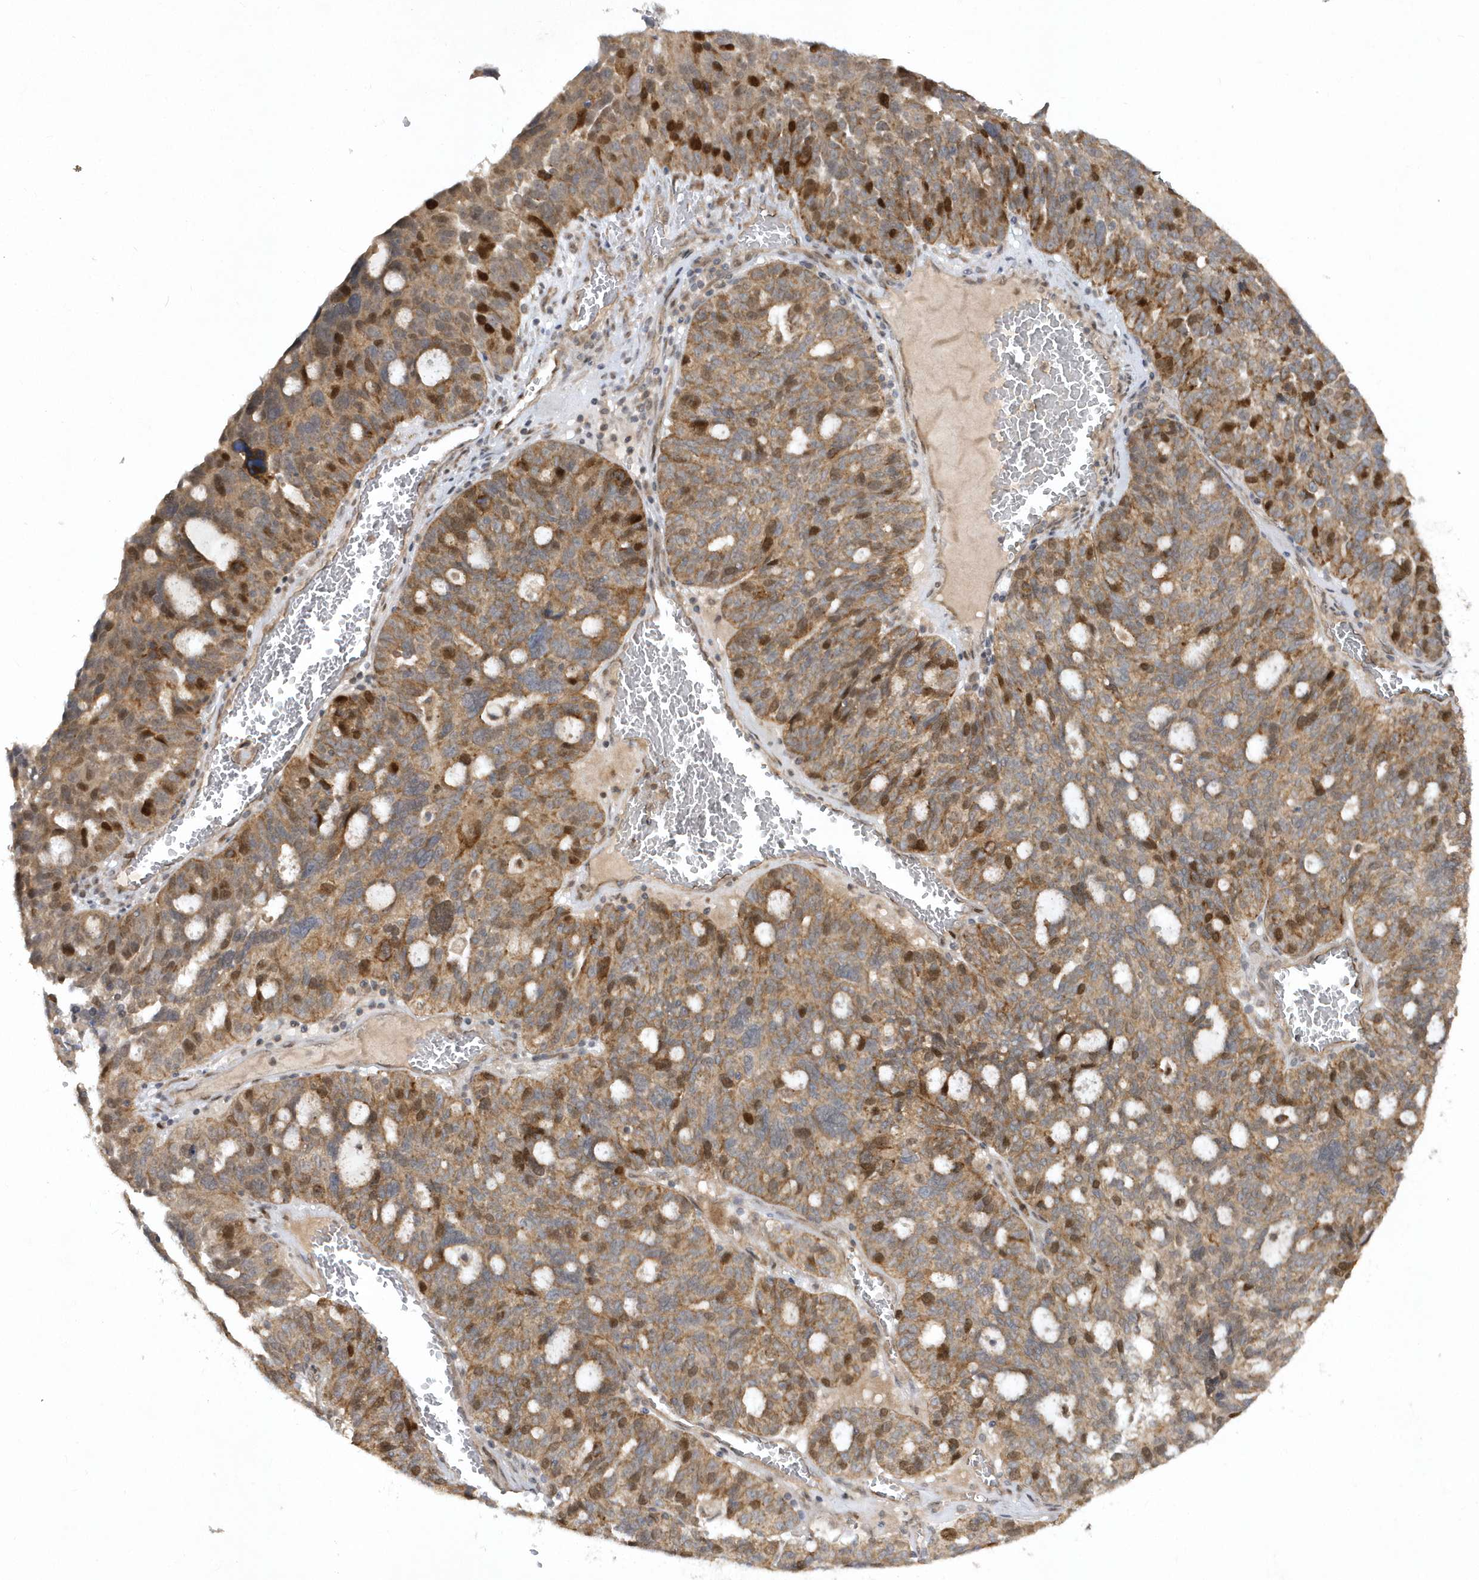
{"staining": {"intensity": "moderate", "quantity": ">75%", "location": "cytoplasmic/membranous,nuclear"}, "tissue": "ovarian cancer", "cell_type": "Tumor cells", "image_type": "cancer", "snomed": [{"axis": "morphology", "description": "Cystadenocarcinoma, serous, NOS"}, {"axis": "topography", "description": "Ovary"}], "caption": "Approximately >75% of tumor cells in serous cystadenocarcinoma (ovarian) demonstrate moderate cytoplasmic/membranous and nuclear protein staining as visualized by brown immunohistochemical staining.", "gene": "MXI1", "patient": {"sex": "female", "age": 59}}